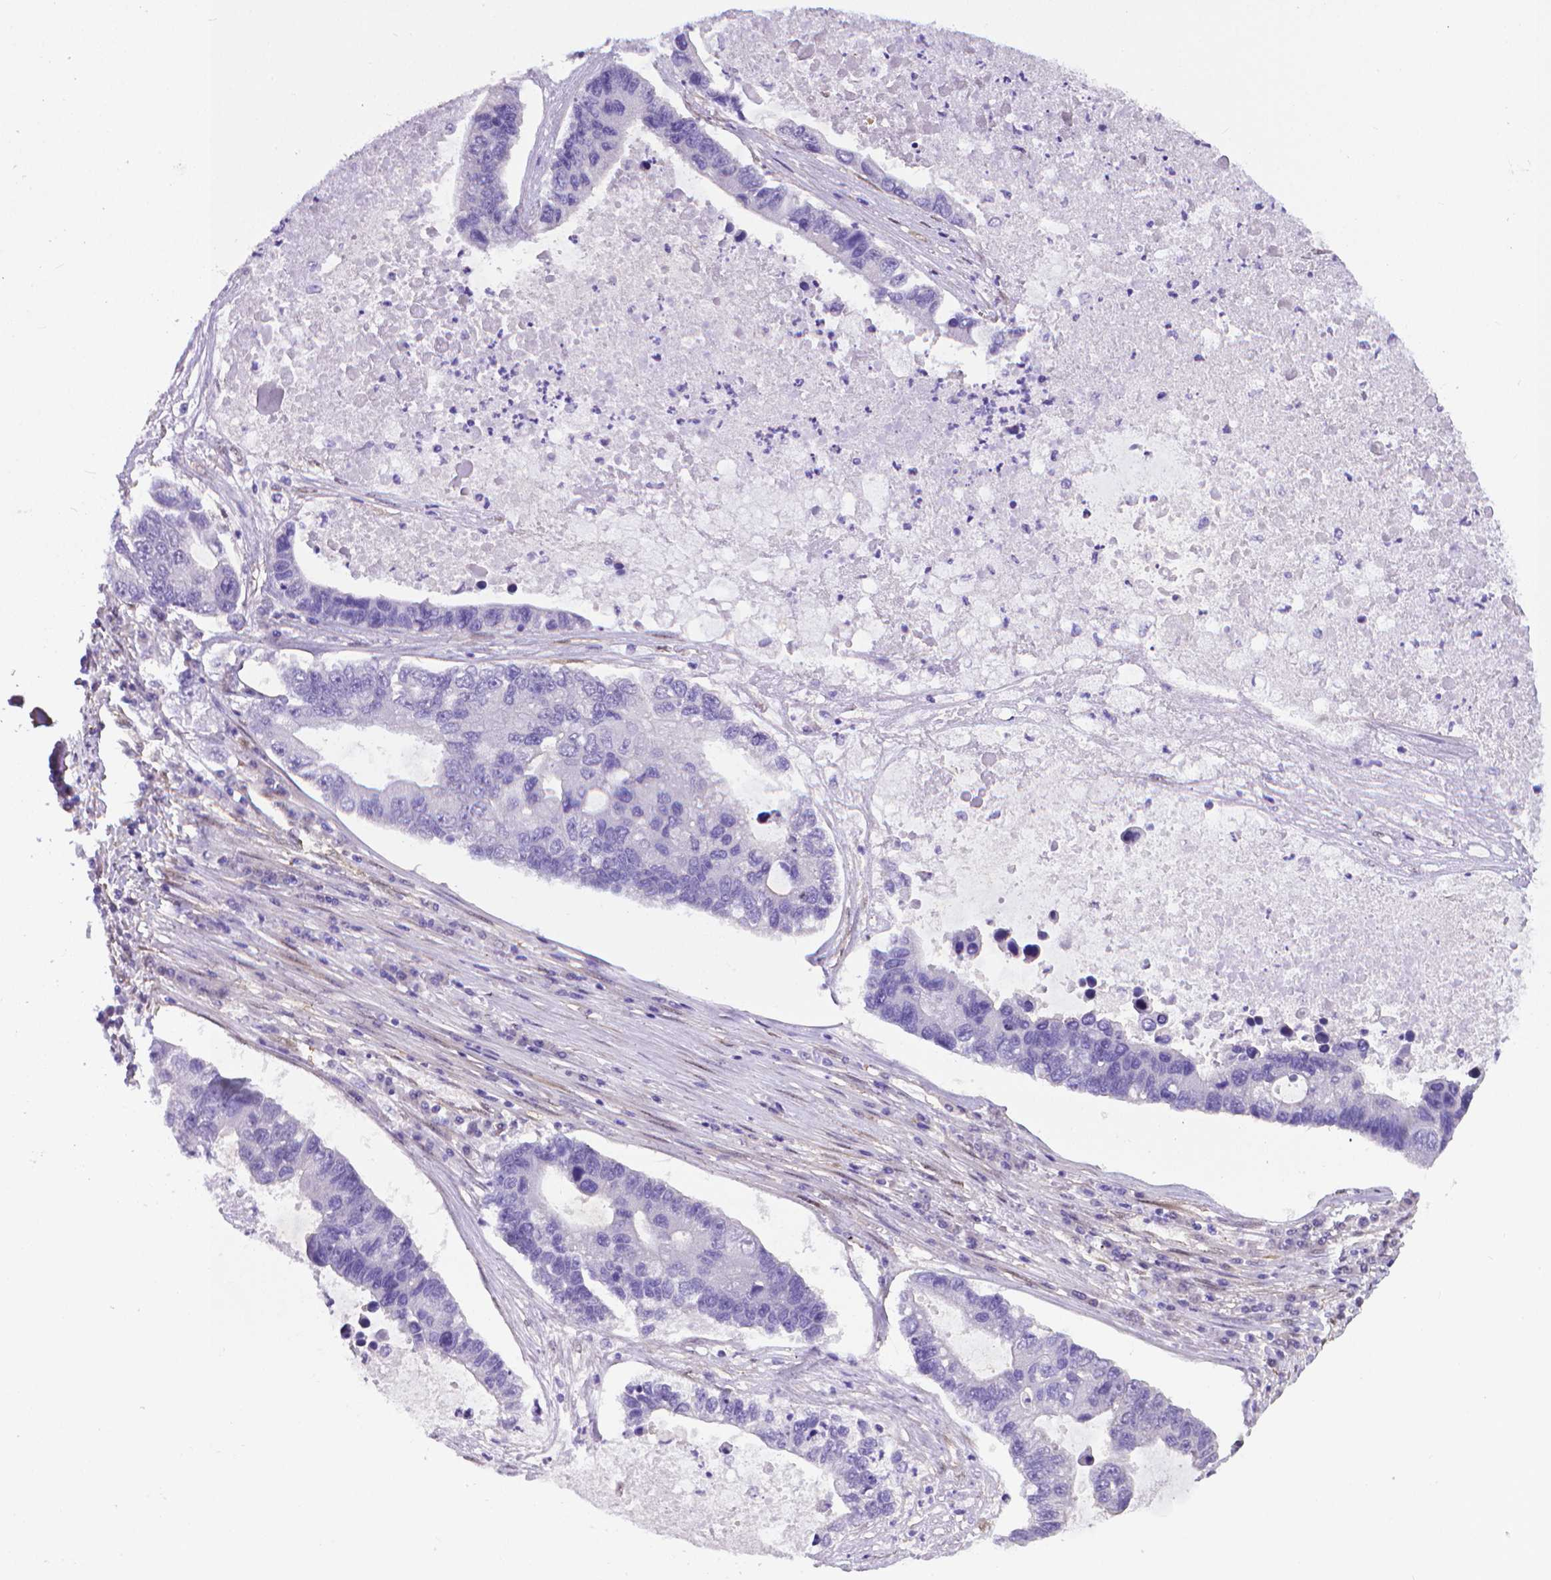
{"staining": {"intensity": "negative", "quantity": "none", "location": "none"}, "tissue": "lung cancer", "cell_type": "Tumor cells", "image_type": "cancer", "snomed": [{"axis": "morphology", "description": "Adenocarcinoma, NOS"}, {"axis": "topography", "description": "Bronchus"}, {"axis": "topography", "description": "Lung"}], "caption": "Immunohistochemical staining of adenocarcinoma (lung) demonstrates no significant staining in tumor cells.", "gene": "CLIC4", "patient": {"sex": "female", "age": 51}}